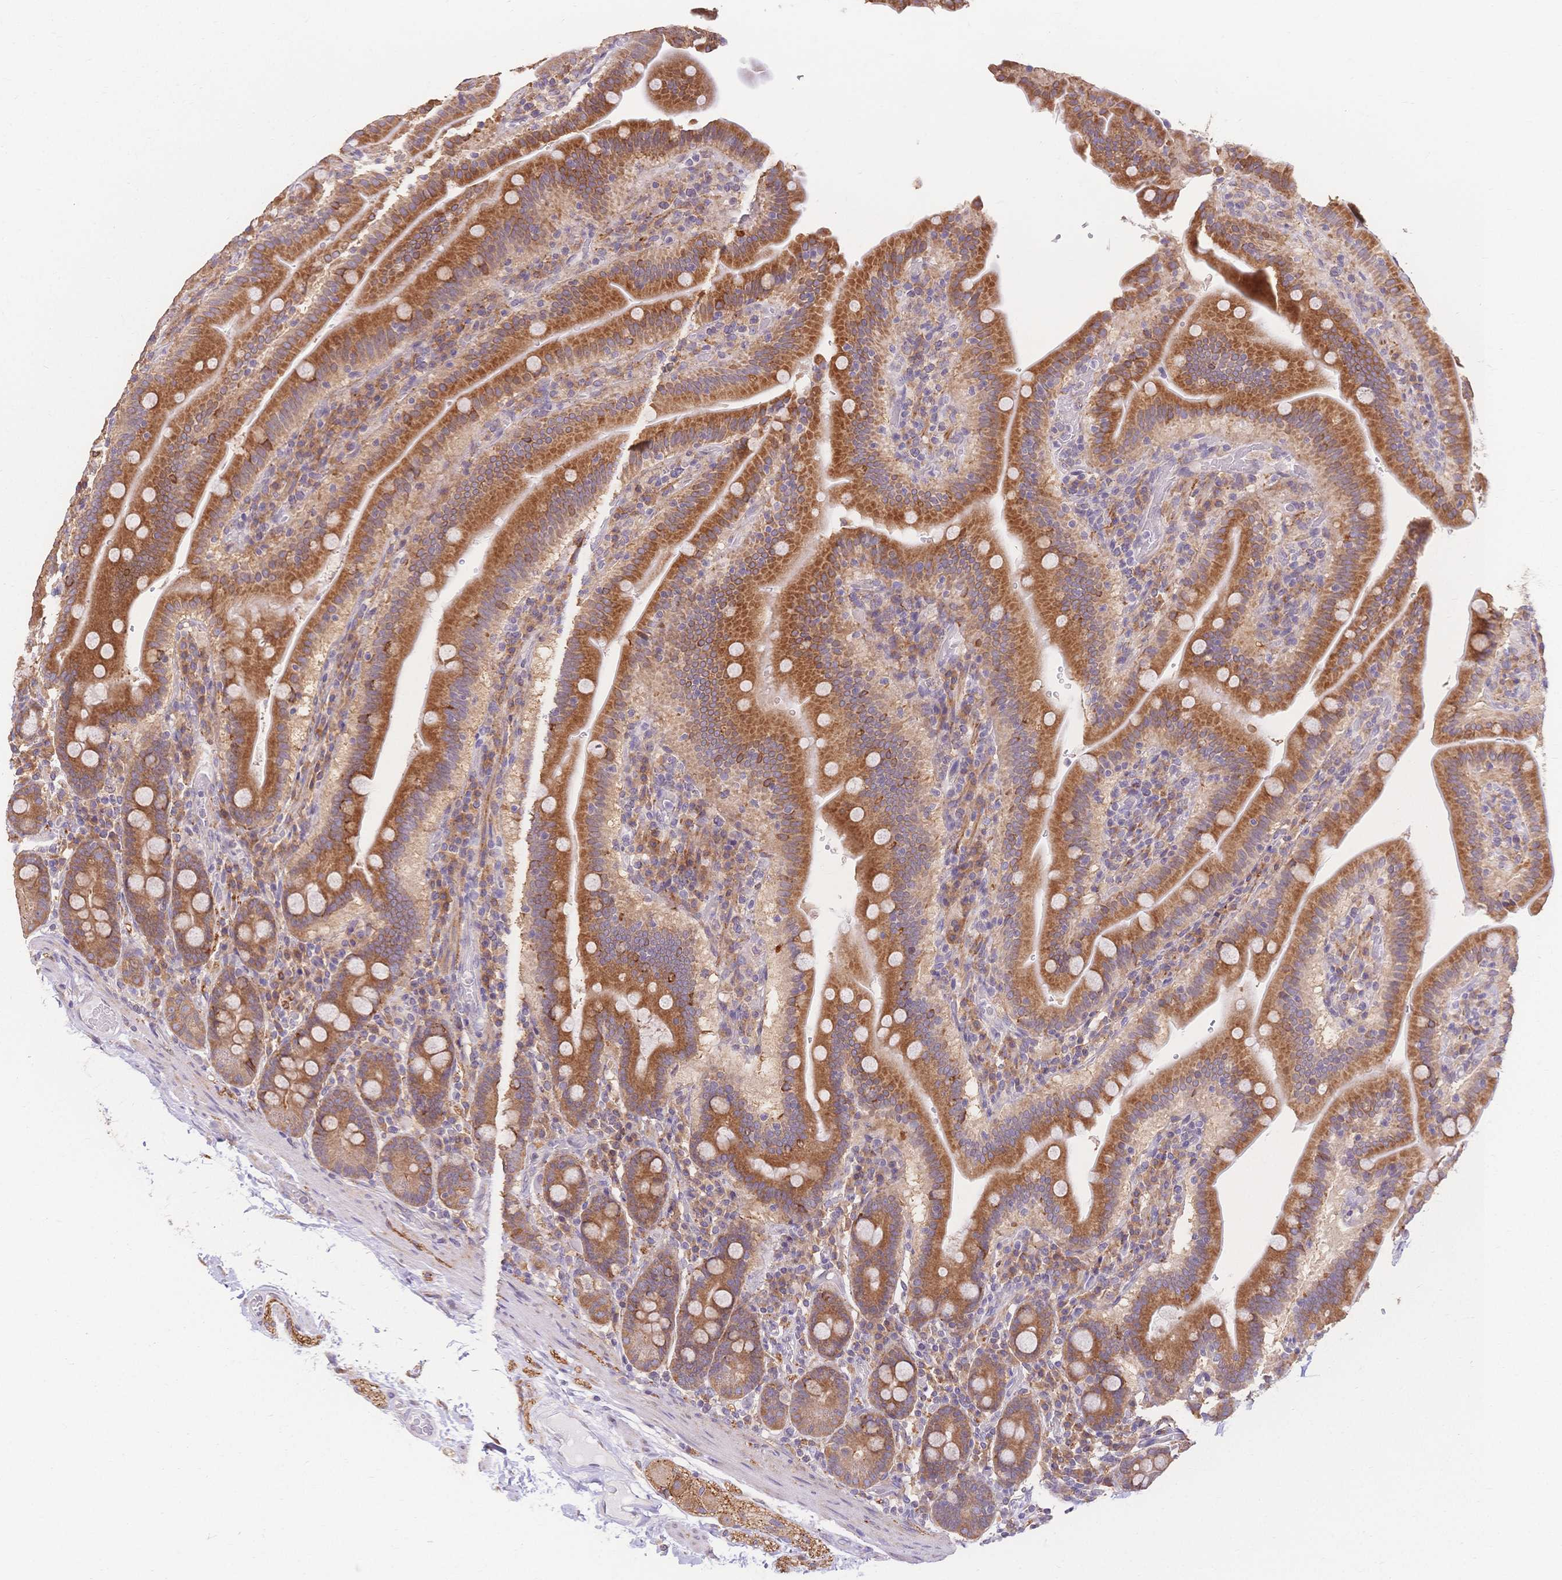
{"staining": {"intensity": "moderate", "quantity": ">75%", "location": "cytoplasmic/membranous"}, "tissue": "small intestine", "cell_type": "Glandular cells", "image_type": "normal", "snomed": [{"axis": "morphology", "description": "Normal tissue, NOS"}, {"axis": "topography", "description": "Small intestine"}], "caption": "A micrograph of small intestine stained for a protein demonstrates moderate cytoplasmic/membranous brown staining in glandular cells.", "gene": "HS3ST5", "patient": {"sex": "male", "age": 26}}